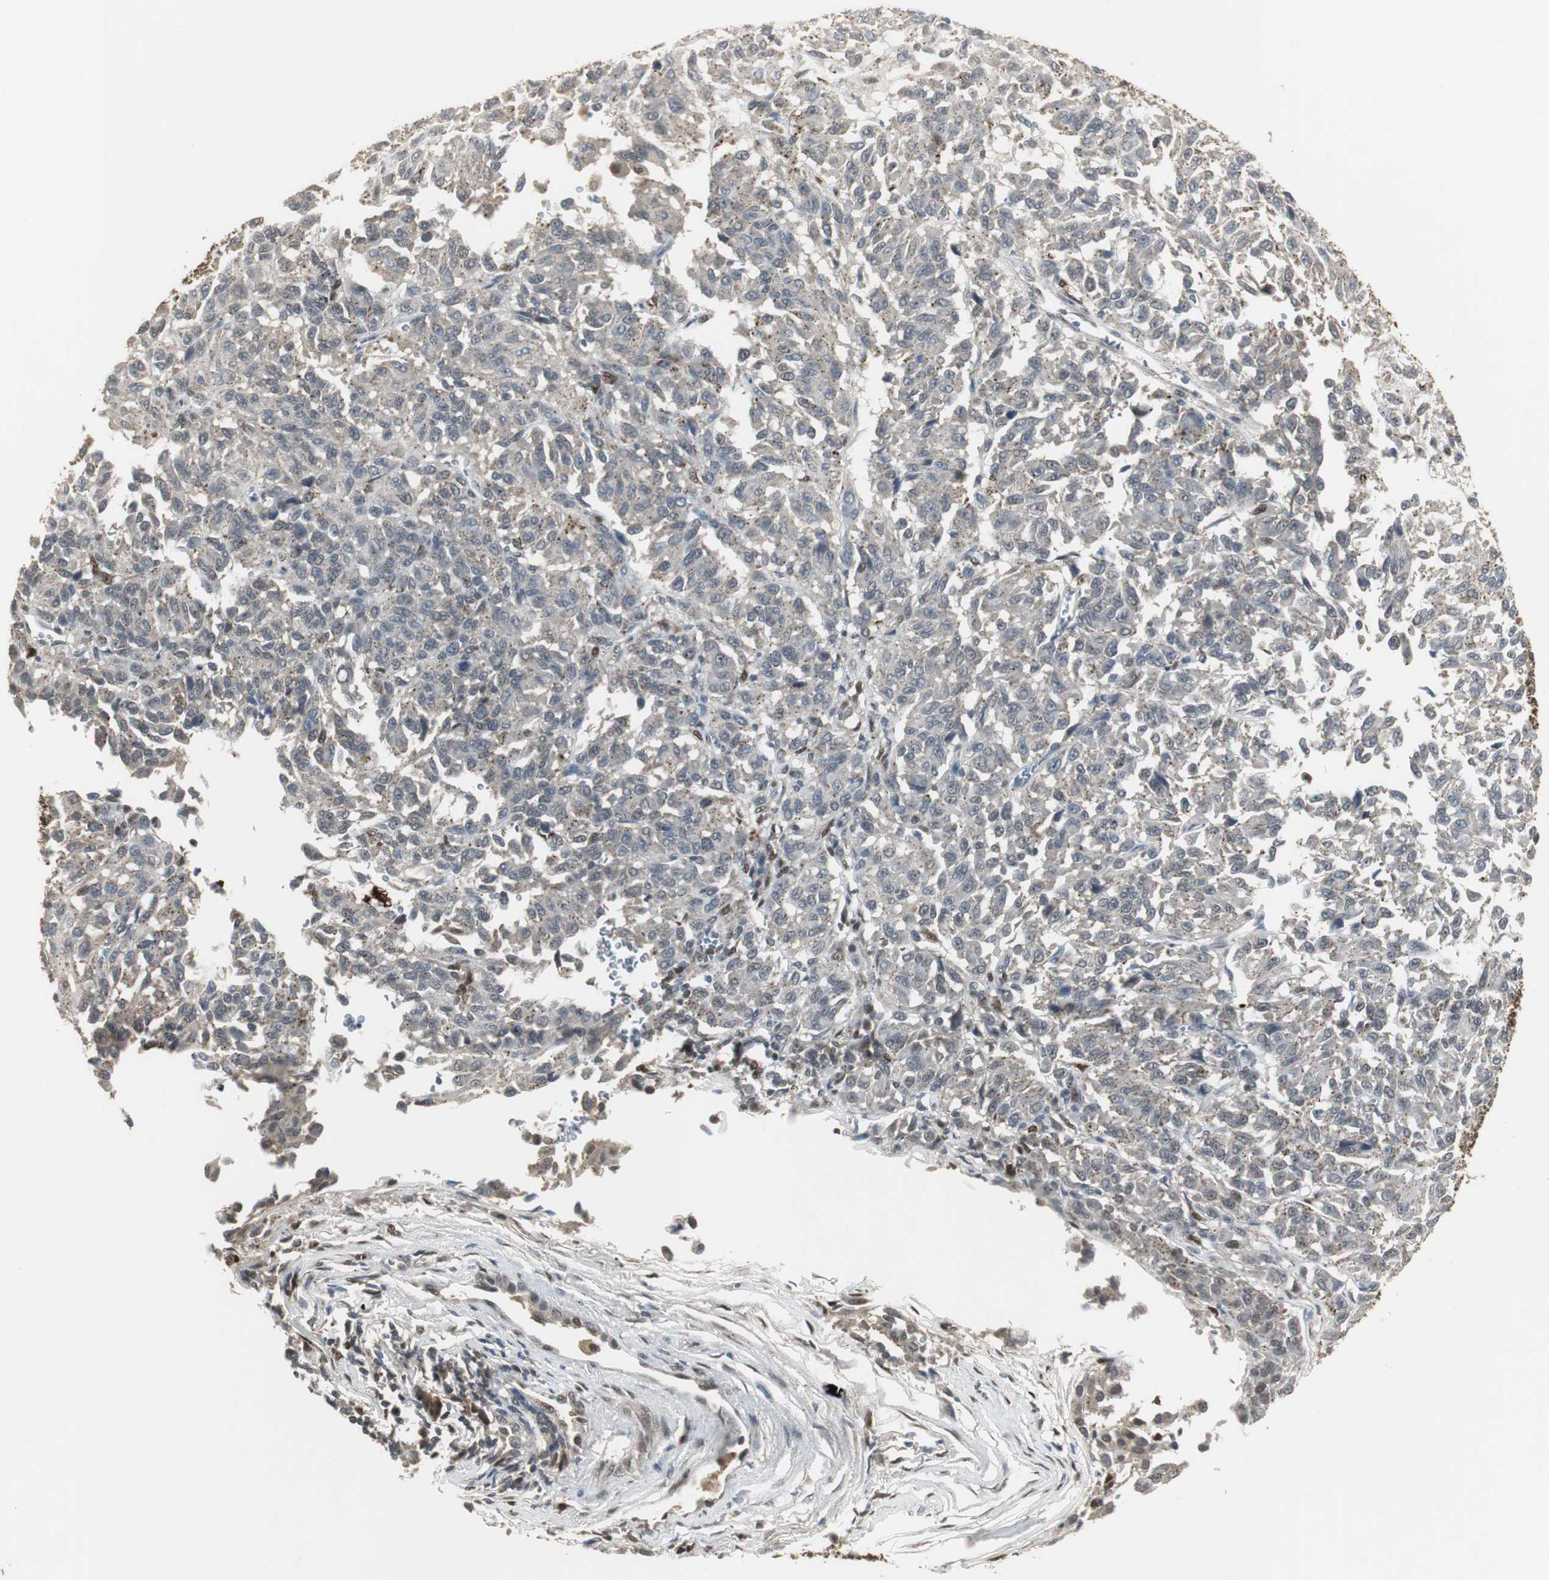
{"staining": {"intensity": "weak", "quantity": "25%-75%", "location": "cytoplasmic/membranous"}, "tissue": "melanoma", "cell_type": "Tumor cells", "image_type": "cancer", "snomed": [{"axis": "morphology", "description": "Malignant melanoma, Metastatic site"}, {"axis": "topography", "description": "Lung"}], "caption": "A brown stain labels weak cytoplasmic/membranous positivity of a protein in melanoma tumor cells. (DAB IHC with brightfield microscopy, high magnification).", "gene": "PLIN3", "patient": {"sex": "male", "age": 64}}